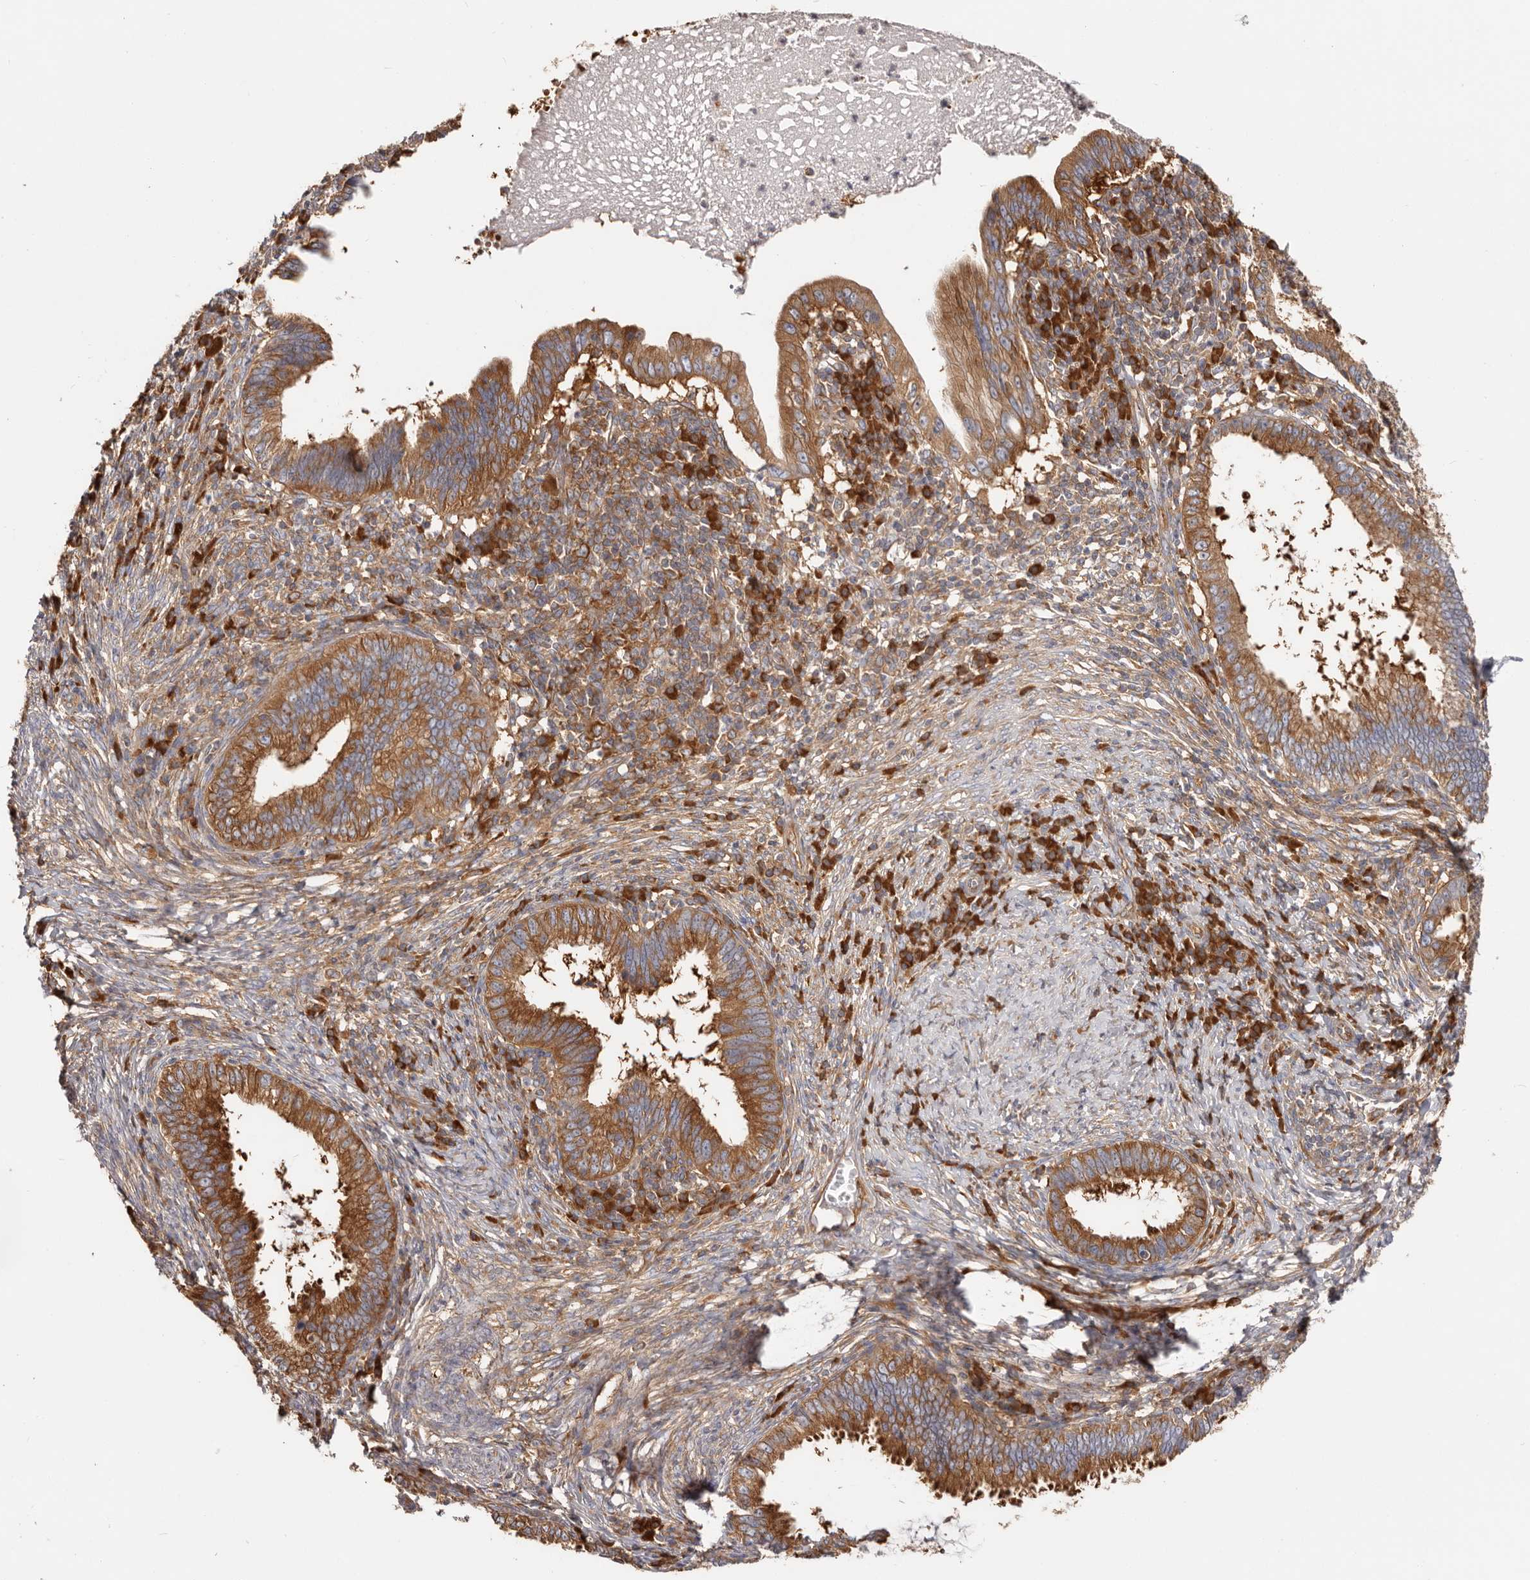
{"staining": {"intensity": "strong", "quantity": ">75%", "location": "cytoplasmic/membranous"}, "tissue": "cervical cancer", "cell_type": "Tumor cells", "image_type": "cancer", "snomed": [{"axis": "morphology", "description": "Adenocarcinoma, NOS"}, {"axis": "topography", "description": "Cervix"}], "caption": "Immunohistochemical staining of human adenocarcinoma (cervical) shows high levels of strong cytoplasmic/membranous expression in about >75% of tumor cells.", "gene": "EPRS1", "patient": {"sex": "female", "age": 36}}